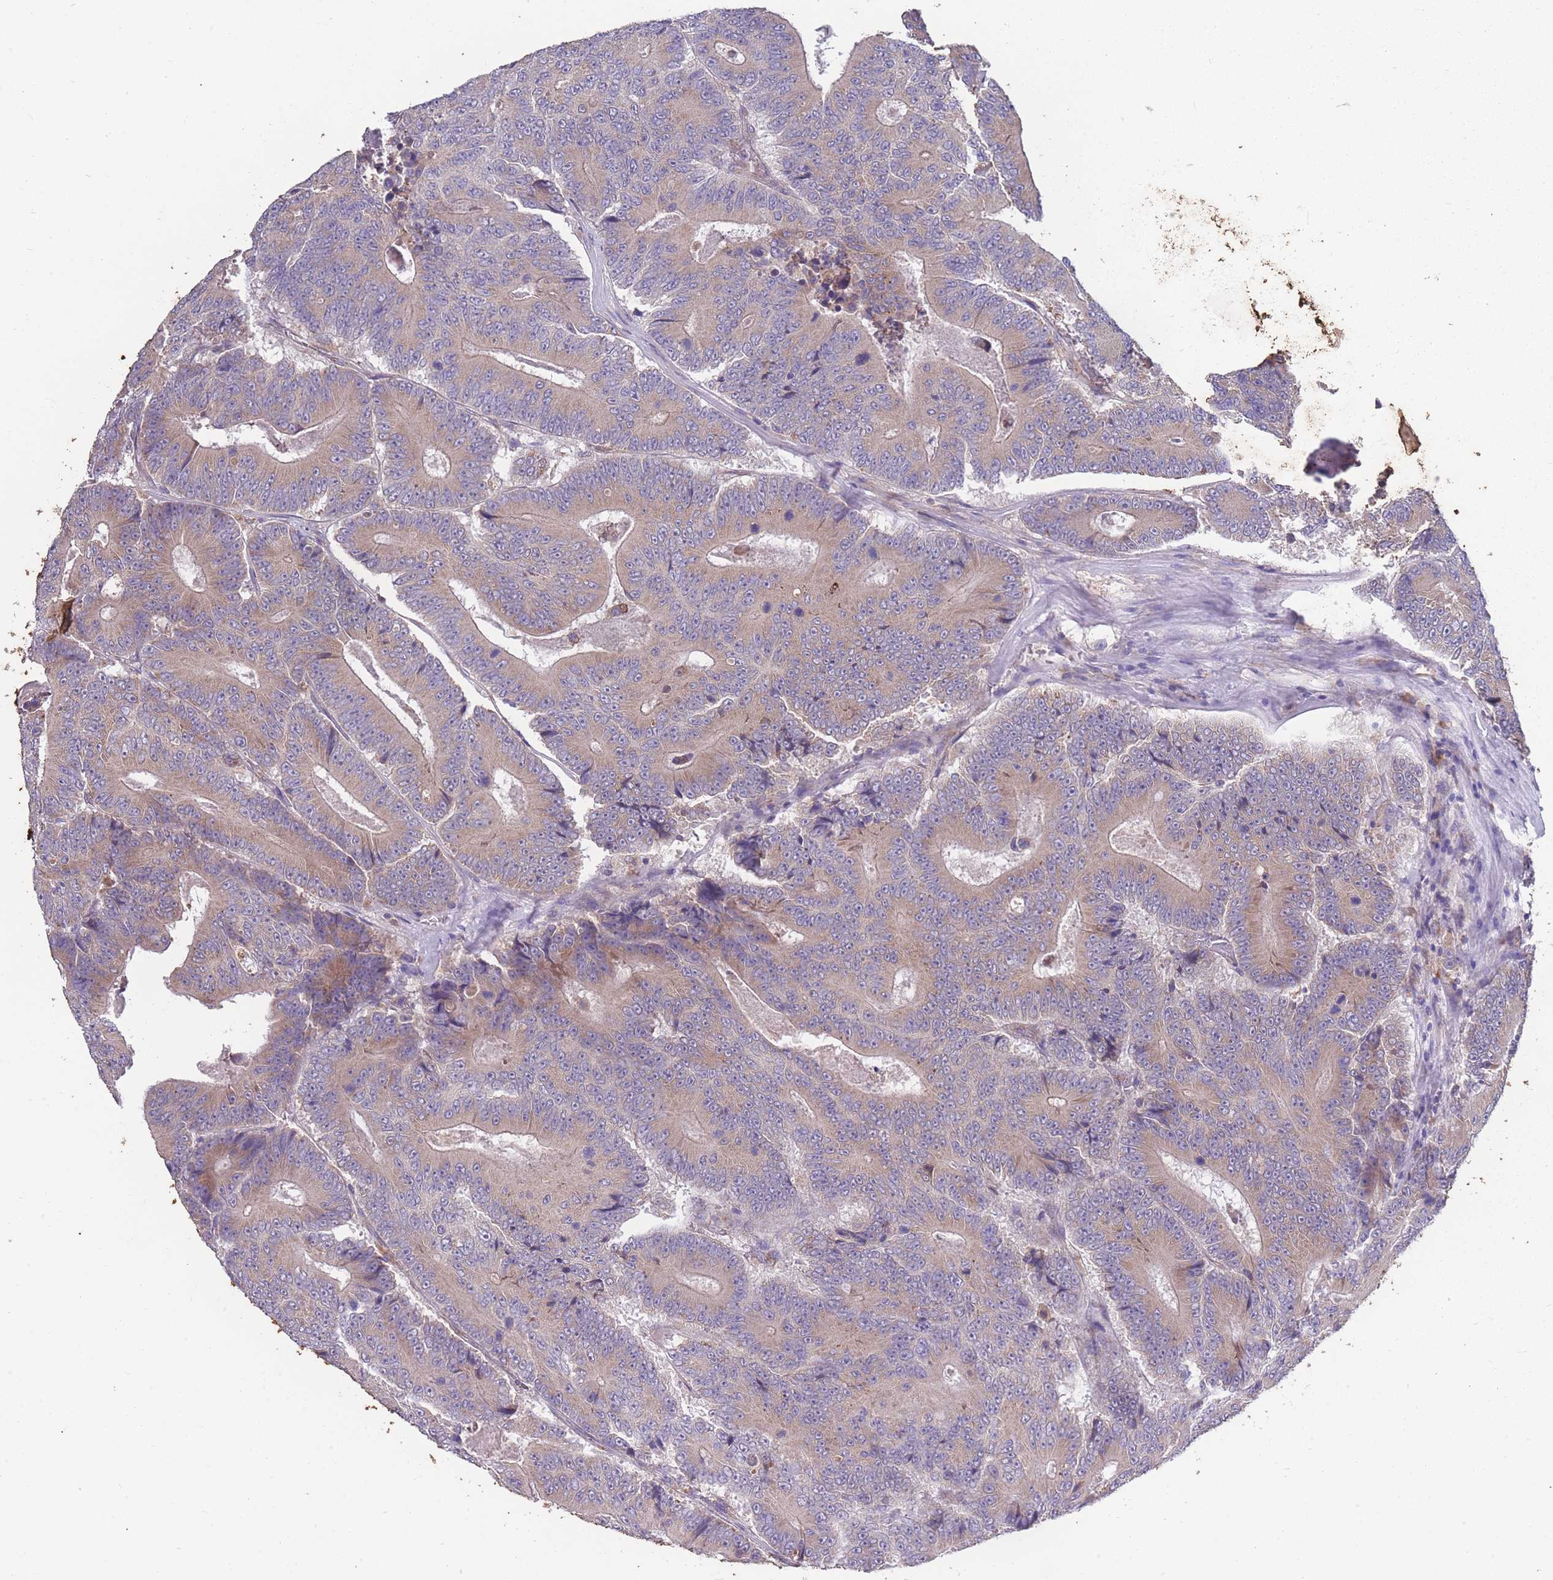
{"staining": {"intensity": "weak", "quantity": ">75%", "location": "cytoplasmic/membranous"}, "tissue": "colorectal cancer", "cell_type": "Tumor cells", "image_type": "cancer", "snomed": [{"axis": "morphology", "description": "Adenocarcinoma, NOS"}, {"axis": "topography", "description": "Colon"}], "caption": "Adenocarcinoma (colorectal) stained with IHC demonstrates weak cytoplasmic/membranous staining in about >75% of tumor cells.", "gene": "STIM2", "patient": {"sex": "male", "age": 83}}